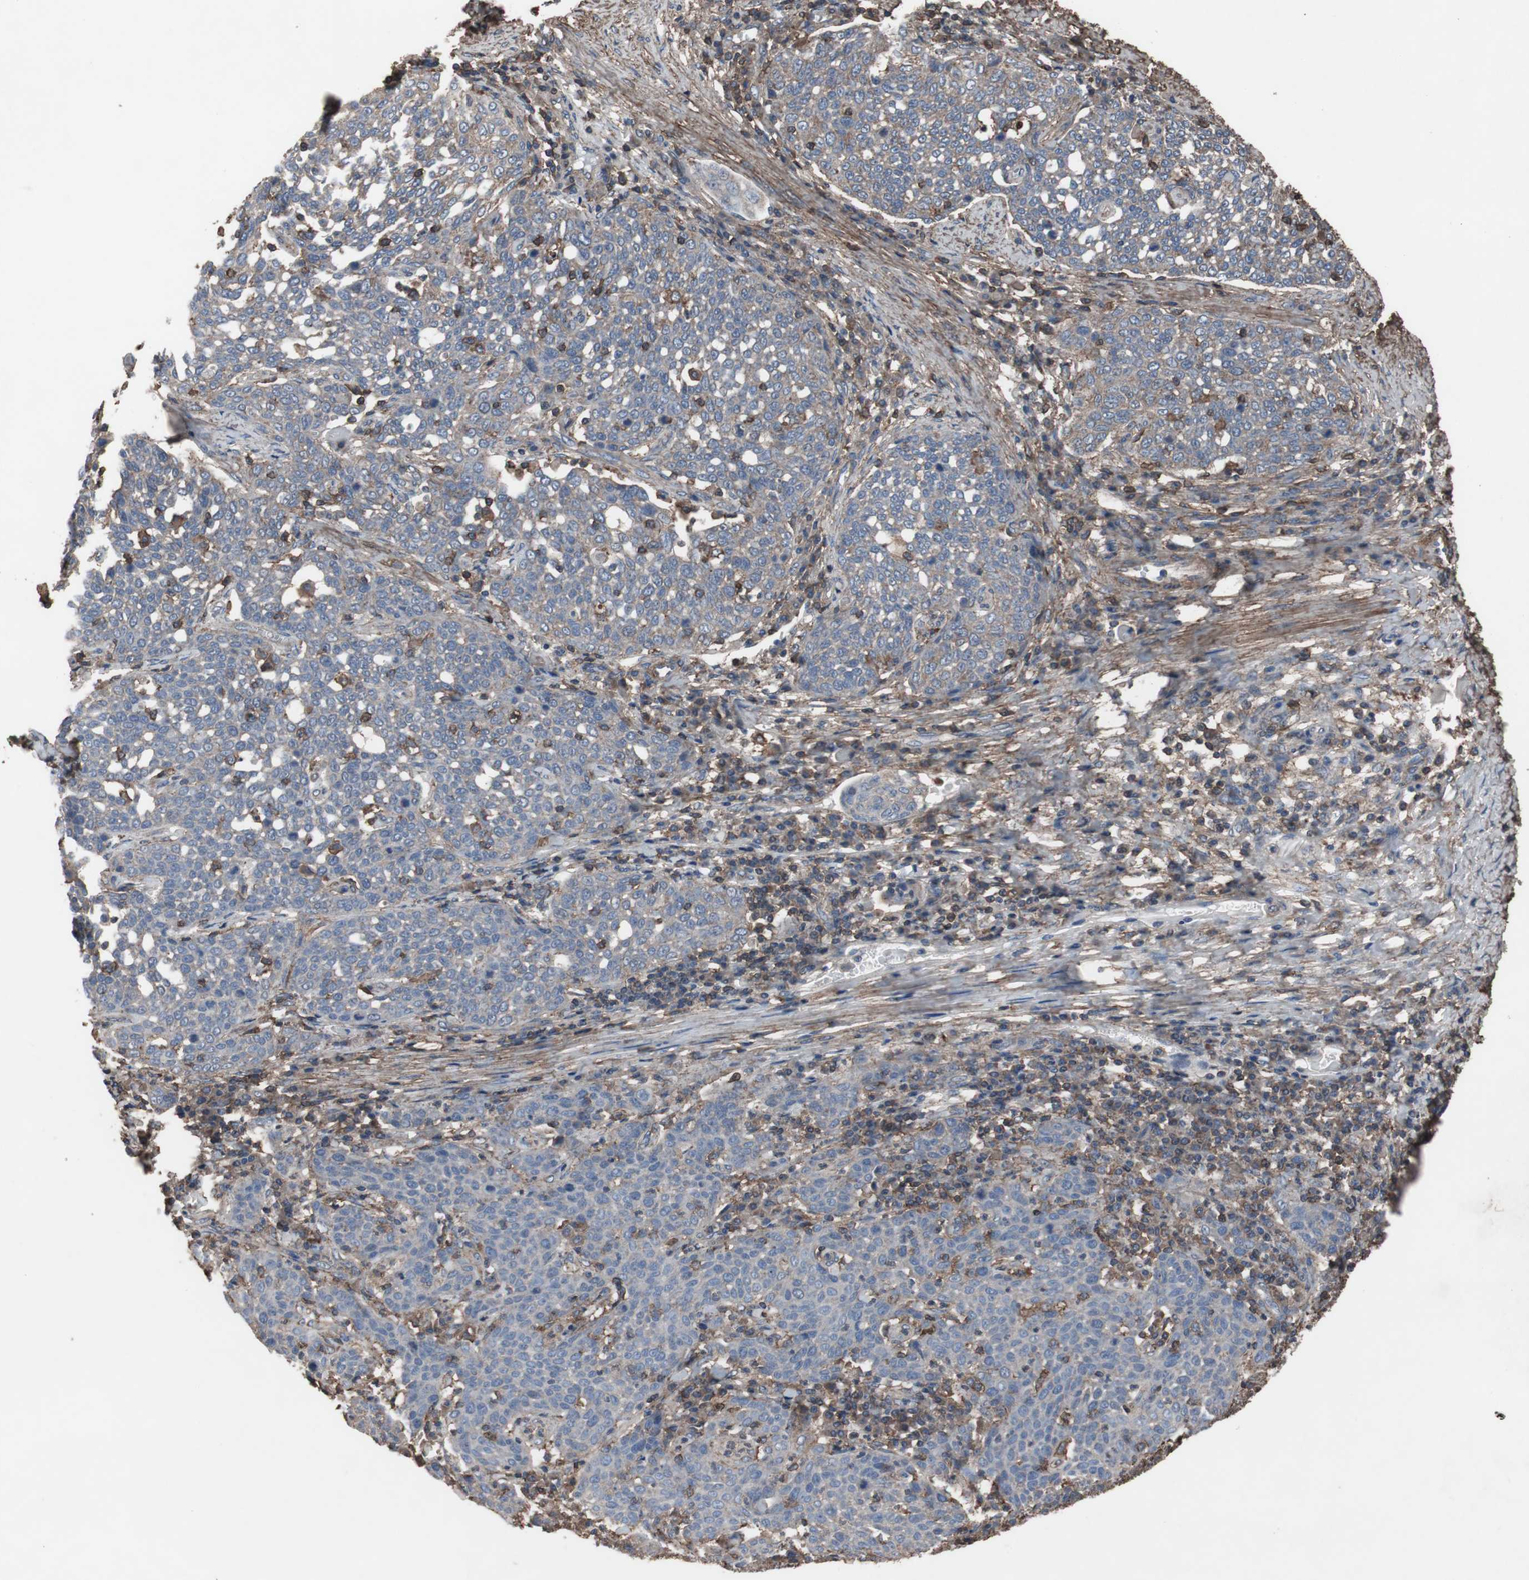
{"staining": {"intensity": "negative", "quantity": "none", "location": "none"}, "tissue": "cervical cancer", "cell_type": "Tumor cells", "image_type": "cancer", "snomed": [{"axis": "morphology", "description": "Squamous cell carcinoma, NOS"}, {"axis": "topography", "description": "Cervix"}], "caption": "Tumor cells are negative for protein expression in human cervical cancer (squamous cell carcinoma).", "gene": "COL6A2", "patient": {"sex": "female", "age": 34}}